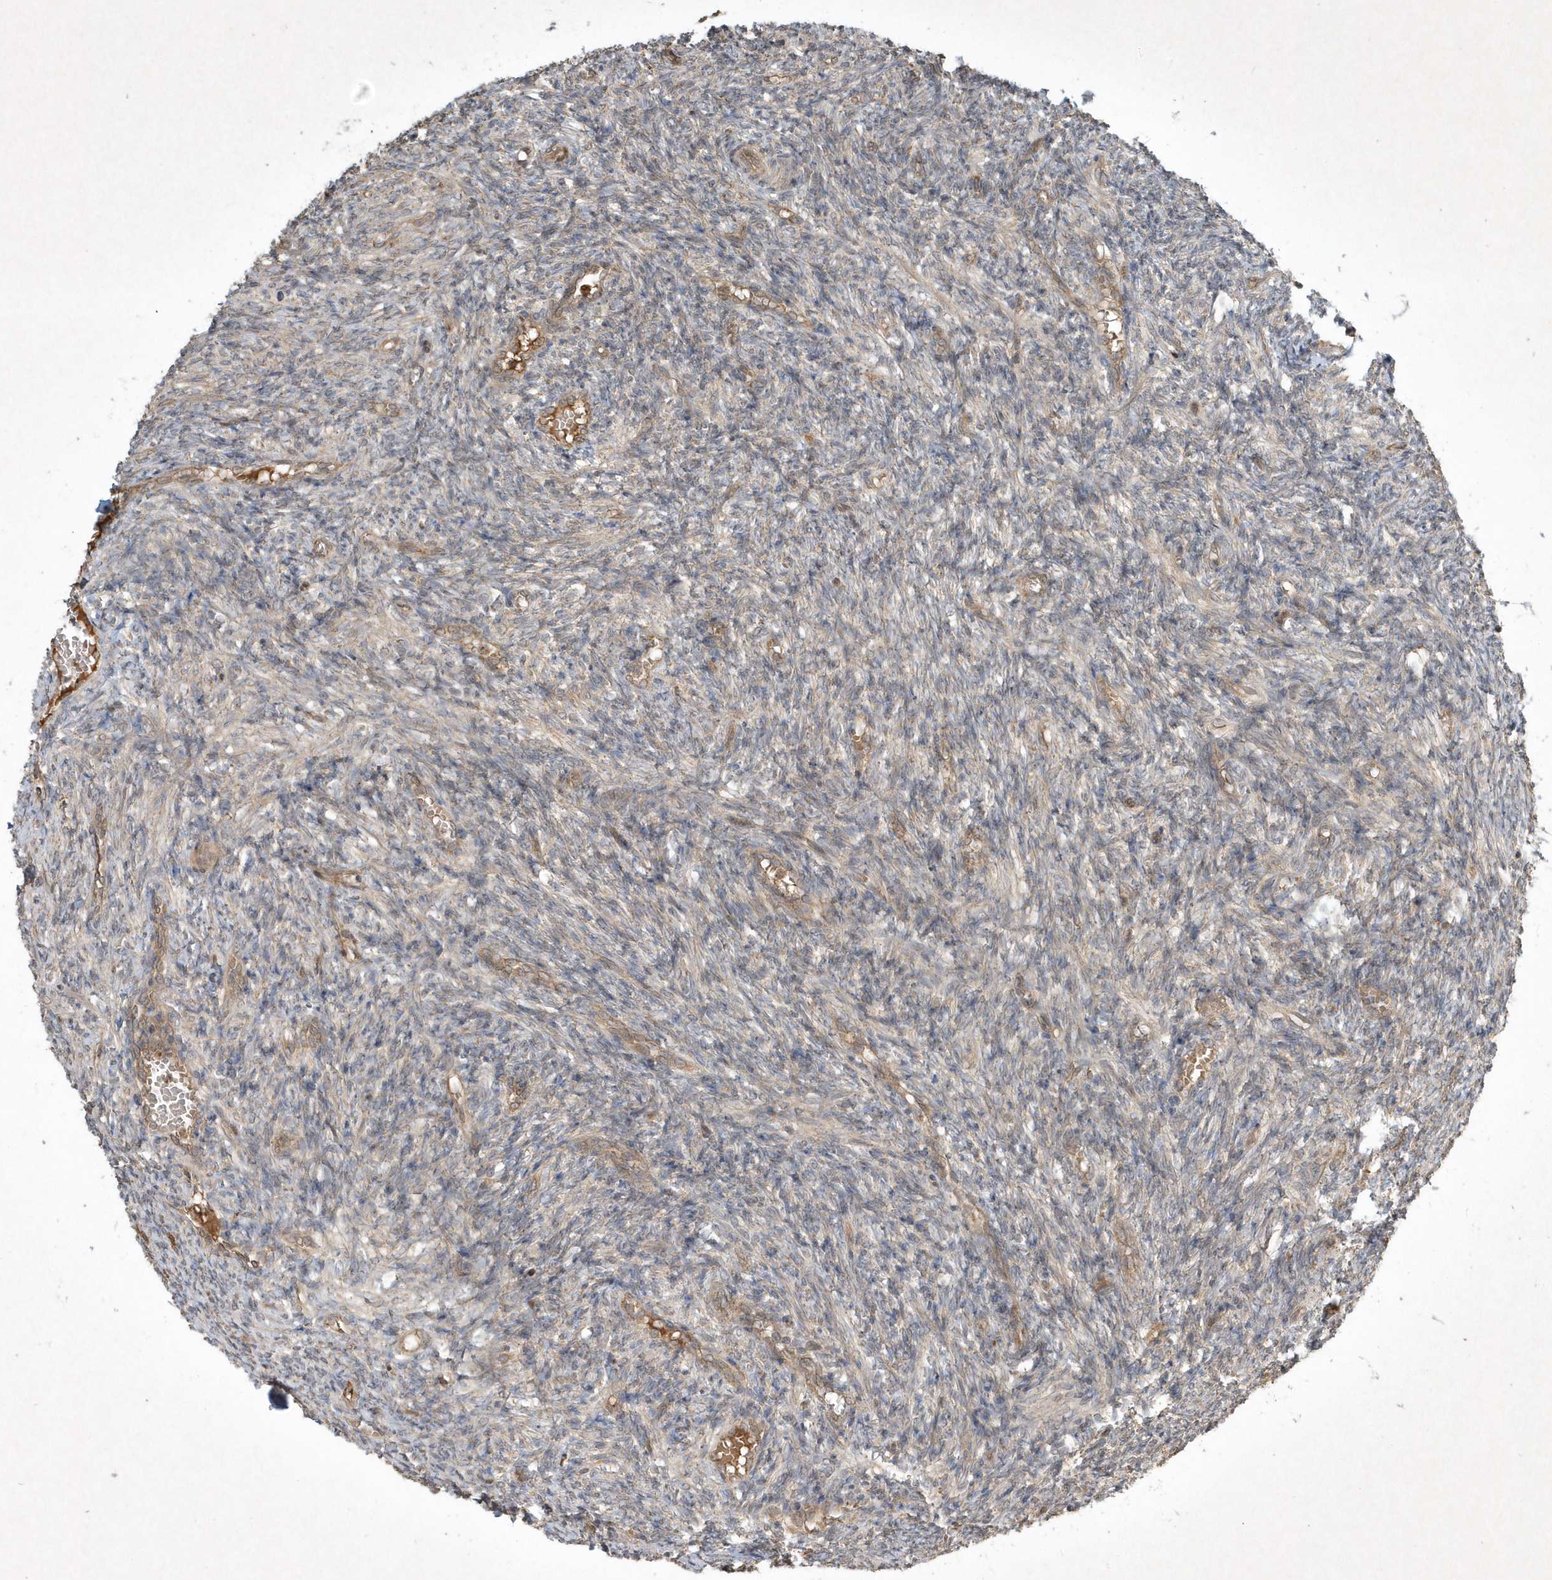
{"staining": {"intensity": "moderate", "quantity": ">75%", "location": "cytoplasmic/membranous"}, "tissue": "ovary", "cell_type": "Follicle cells", "image_type": "normal", "snomed": [{"axis": "morphology", "description": "Normal tissue, NOS"}, {"axis": "topography", "description": "Ovary"}], "caption": "Ovary stained with immunohistochemistry (IHC) demonstrates moderate cytoplasmic/membranous staining in approximately >75% of follicle cells. (DAB (3,3'-diaminobenzidine) IHC, brown staining for protein, blue staining for nuclei).", "gene": "PLTP", "patient": {"sex": "female", "age": 27}}